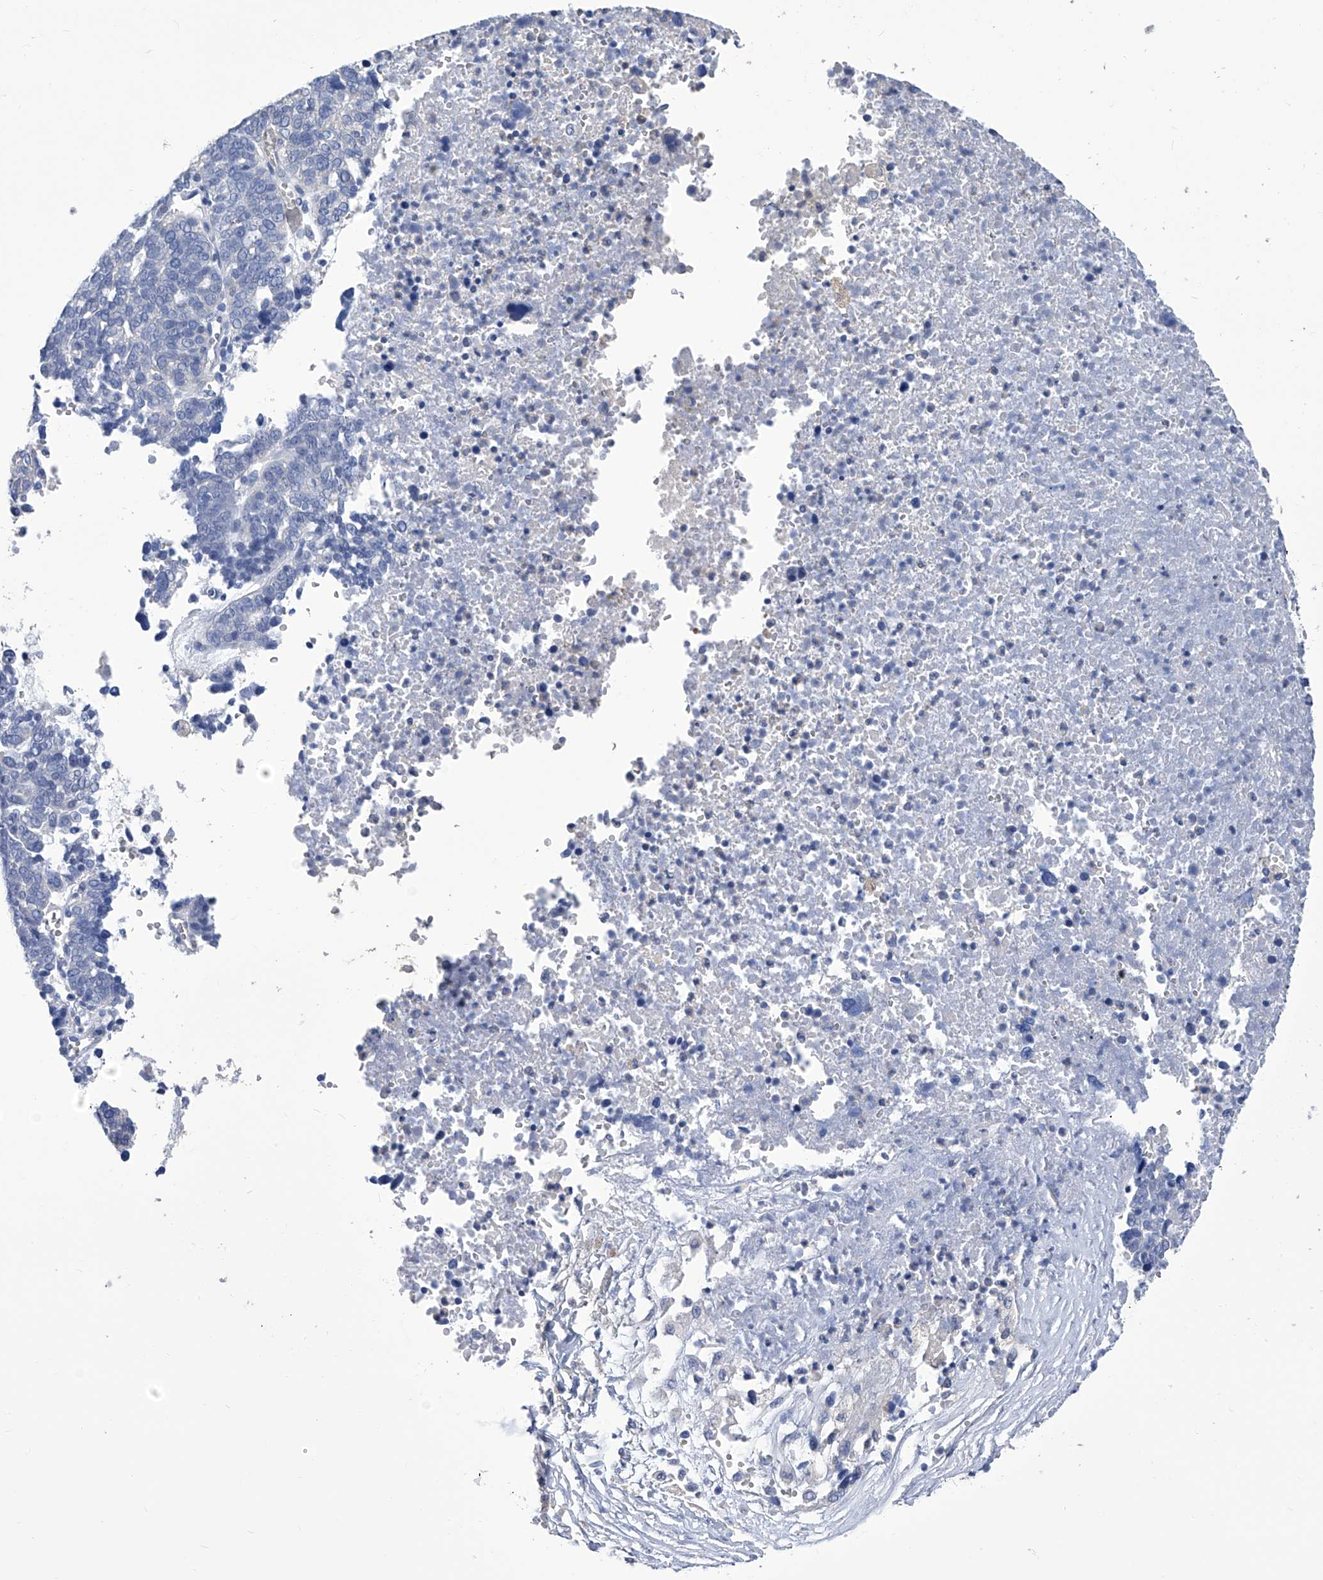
{"staining": {"intensity": "negative", "quantity": "none", "location": "none"}, "tissue": "ovarian cancer", "cell_type": "Tumor cells", "image_type": "cancer", "snomed": [{"axis": "morphology", "description": "Cystadenocarcinoma, serous, NOS"}, {"axis": "topography", "description": "Ovary"}], "caption": "Tumor cells are negative for brown protein staining in serous cystadenocarcinoma (ovarian).", "gene": "SMS", "patient": {"sex": "female", "age": 59}}